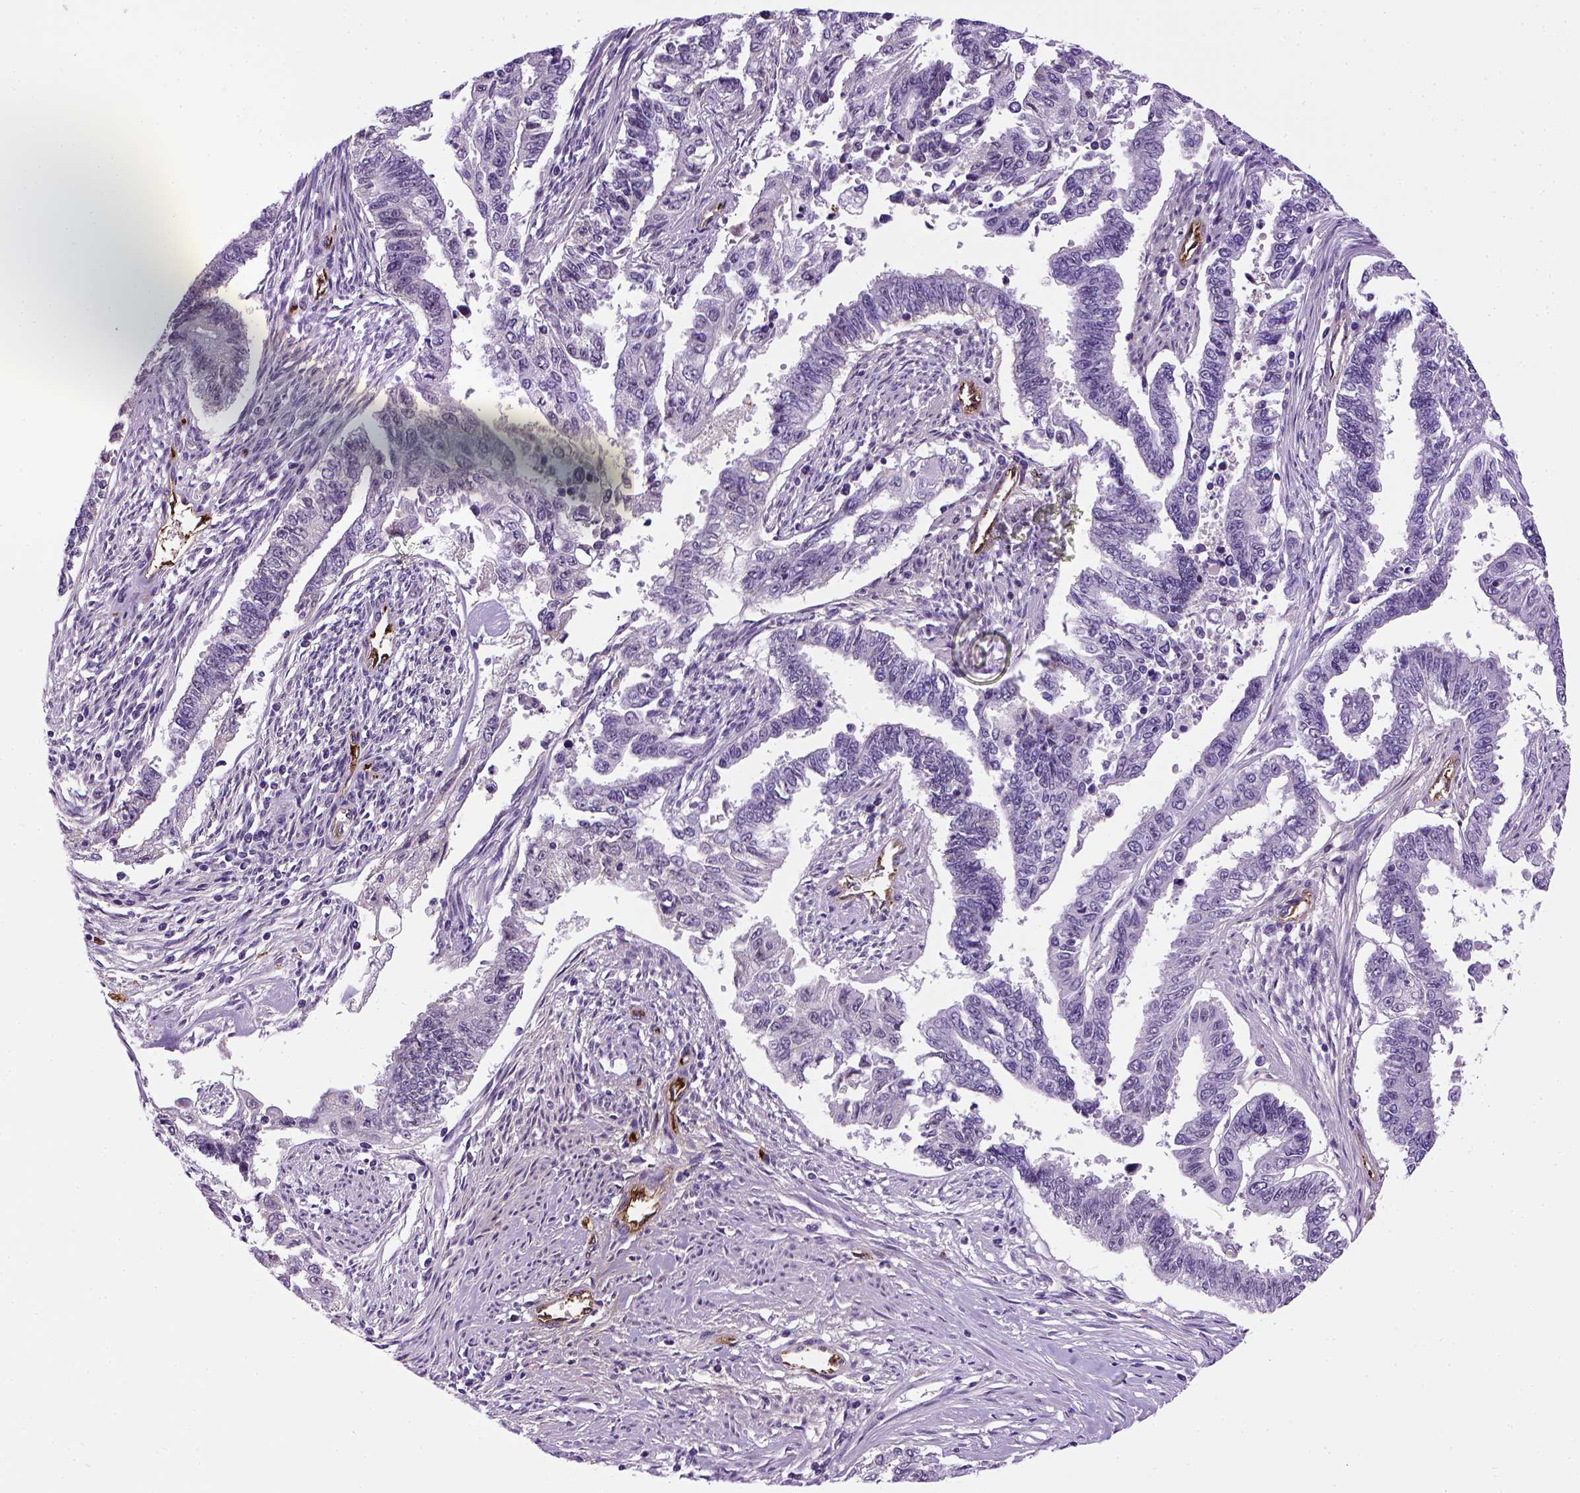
{"staining": {"intensity": "negative", "quantity": "none", "location": "none"}, "tissue": "endometrial cancer", "cell_type": "Tumor cells", "image_type": "cancer", "snomed": [{"axis": "morphology", "description": "Adenocarcinoma, NOS"}, {"axis": "topography", "description": "Uterus"}], "caption": "This is a histopathology image of IHC staining of endometrial cancer (adenocarcinoma), which shows no staining in tumor cells.", "gene": "VWF", "patient": {"sex": "female", "age": 59}}